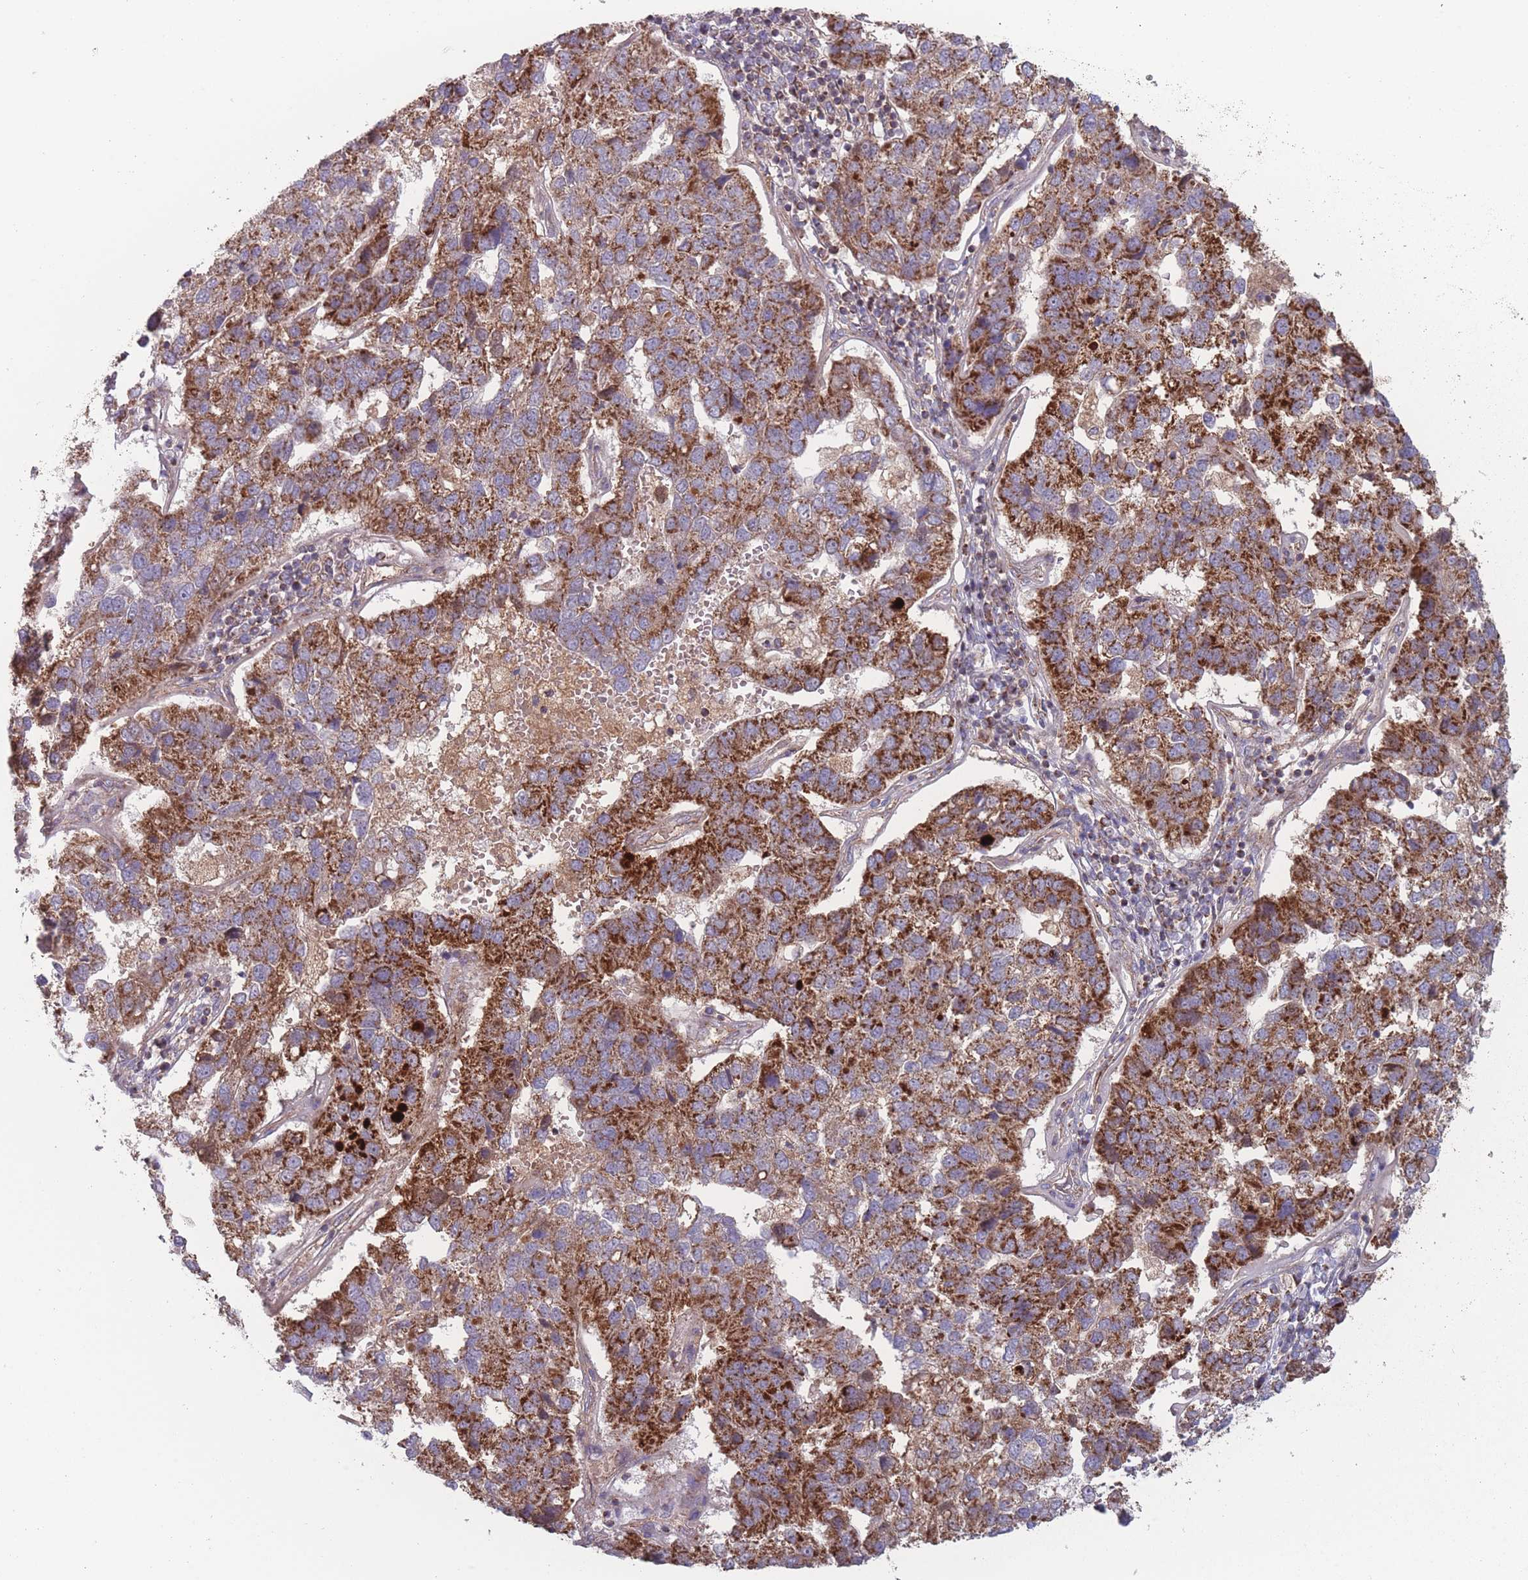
{"staining": {"intensity": "strong", "quantity": ">75%", "location": "cytoplasmic/membranous"}, "tissue": "pancreatic cancer", "cell_type": "Tumor cells", "image_type": "cancer", "snomed": [{"axis": "morphology", "description": "Adenocarcinoma, NOS"}, {"axis": "topography", "description": "Pancreas"}], "caption": "Adenocarcinoma (pancreatic) was stained to show a protein in brown. There is high levels of strong cytoplasmic/membranous positivity in approximately >75% of tumor cells.", "gene": "ATP5MG", "patient": {"sex": "female", "age": 61}}